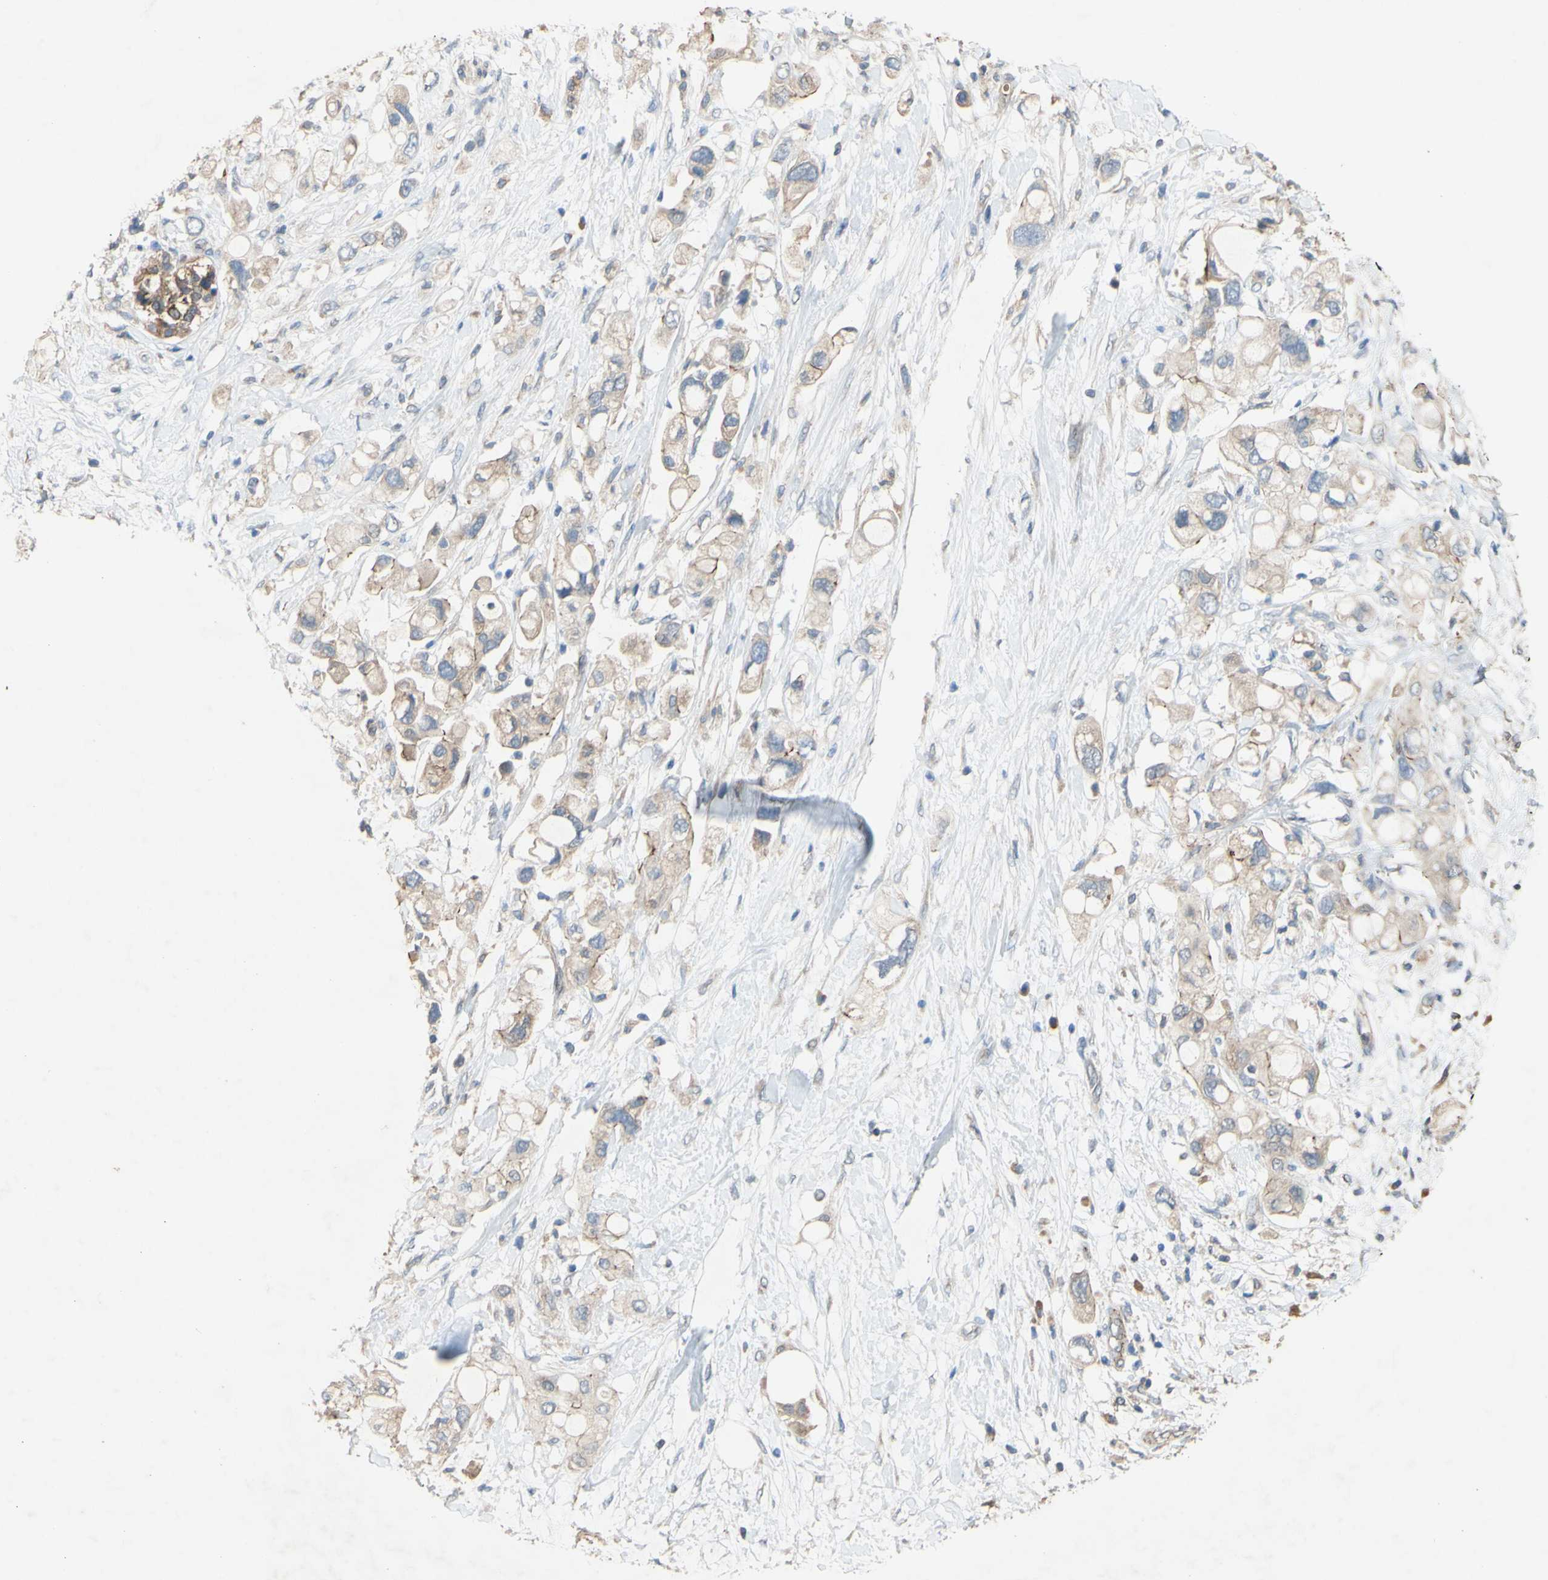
{"staining": {"intensity": "weak", "quantity": ">75%", "location": "cytoplasmic/membranous"}, "tissue": "pancreatic cancer", "cell_type": "Tumor cells", "image_type": "cancer", "snomed": [{"axis": "morphology", "description": "Adenocarcinoma, NOS"}, {"axis": "topography", "description": "Pancreas"}], "caption": "Weak cytoplasmic/membranous expression is seen in approximately >75% of tumor cells in pancreatic cancer.", "gene": "PDGFB", "patient": {"sex": "female", "age": 56}}